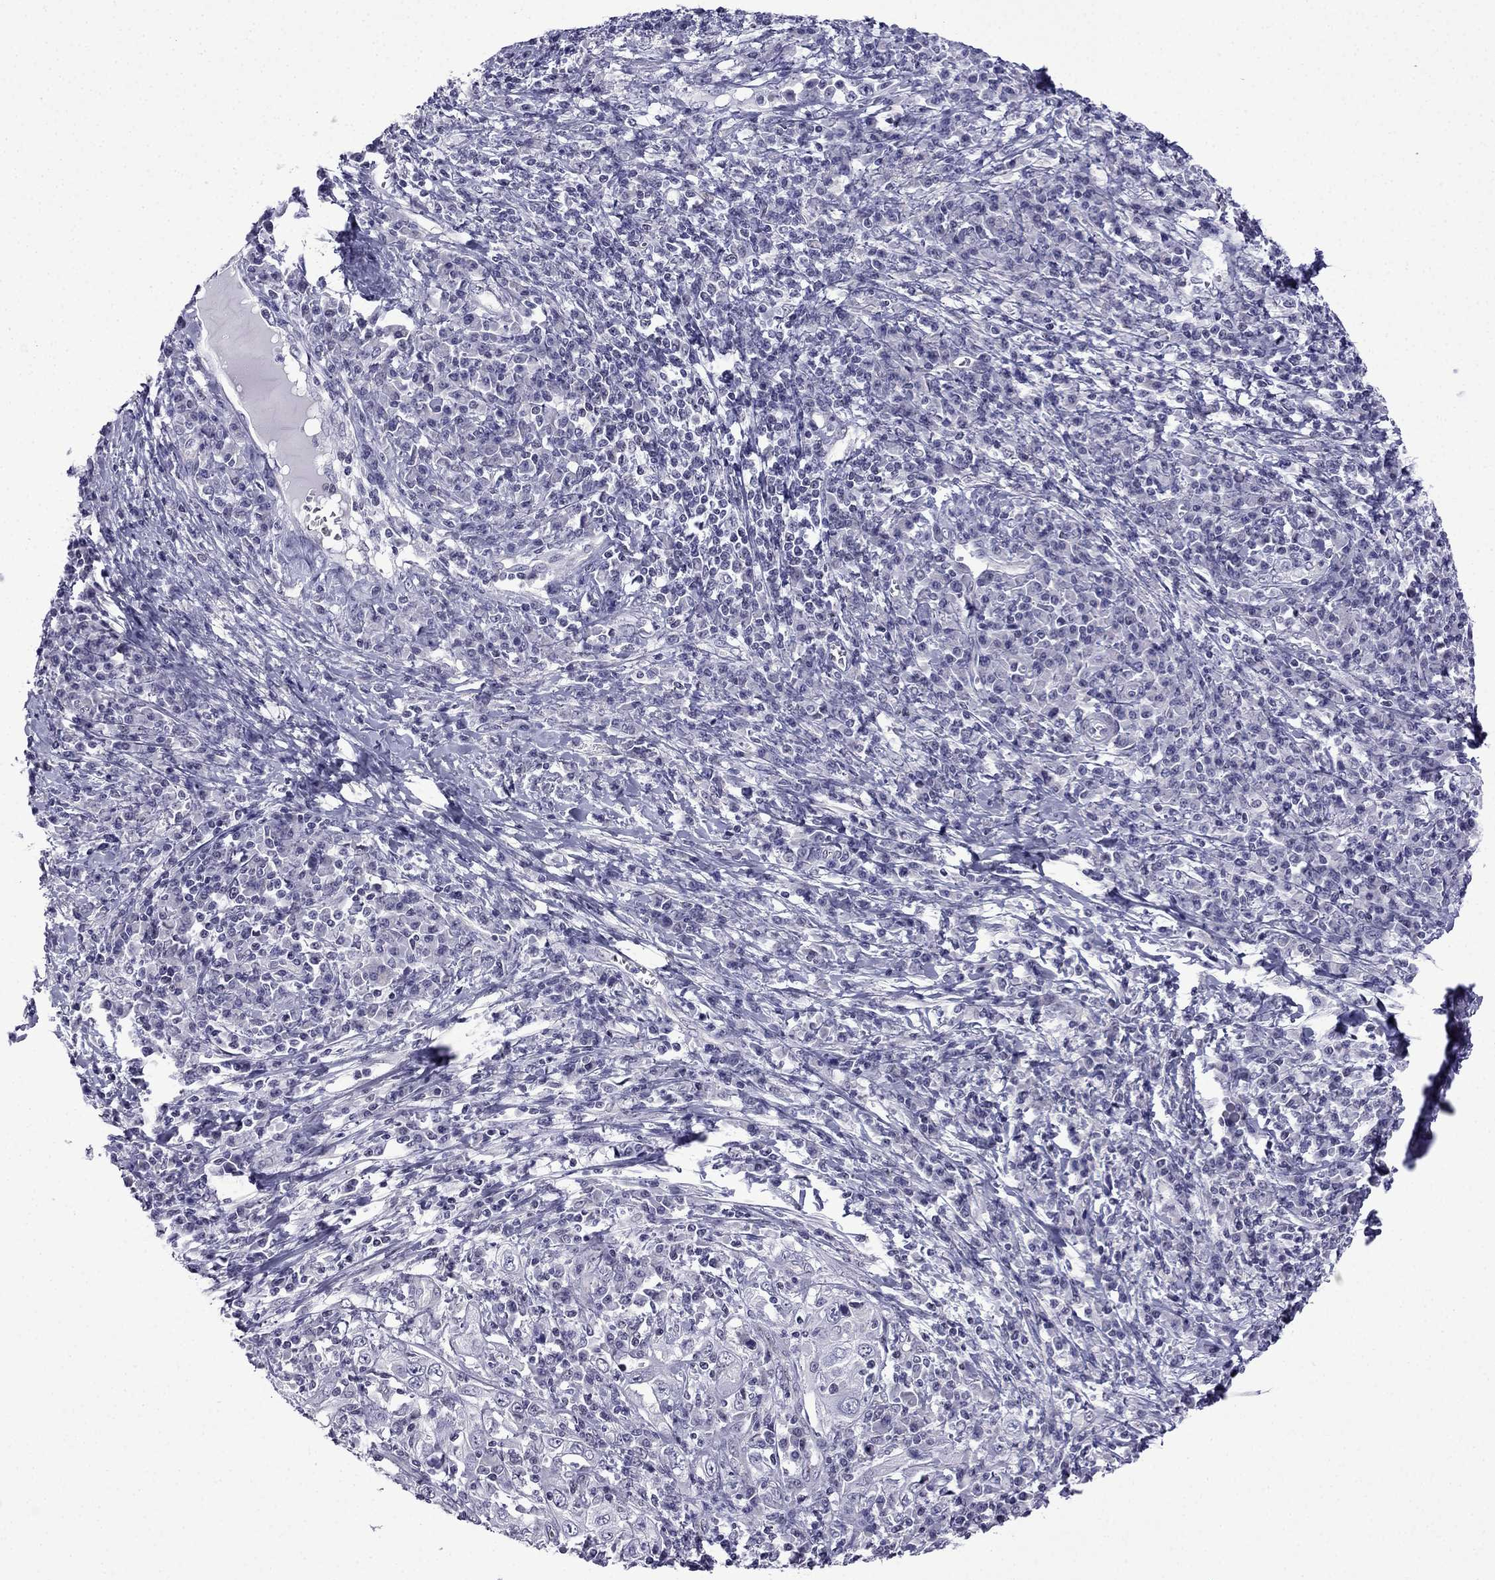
{"staining": {"intensity": "negative", "quantity": "none", "location": "none"}, "tissue": "cervical cancer", "cell_type": "Tumor cells", "image_type": "cancer", "snomed": [{"axis": "morphology", "description": "Squamous cell carcinoma, NOS"}, {"axis": "topography", "description": "Cervix"}], "caption": "Squamous cell carcinoma (cervical) was stained to show a protein in brown. There is no significant positivity in tumor cells. (IHC, brightfield microscopy, high magnification).", "gene": "POM121L12", "patient": {"sex": "female", "age": 46}}